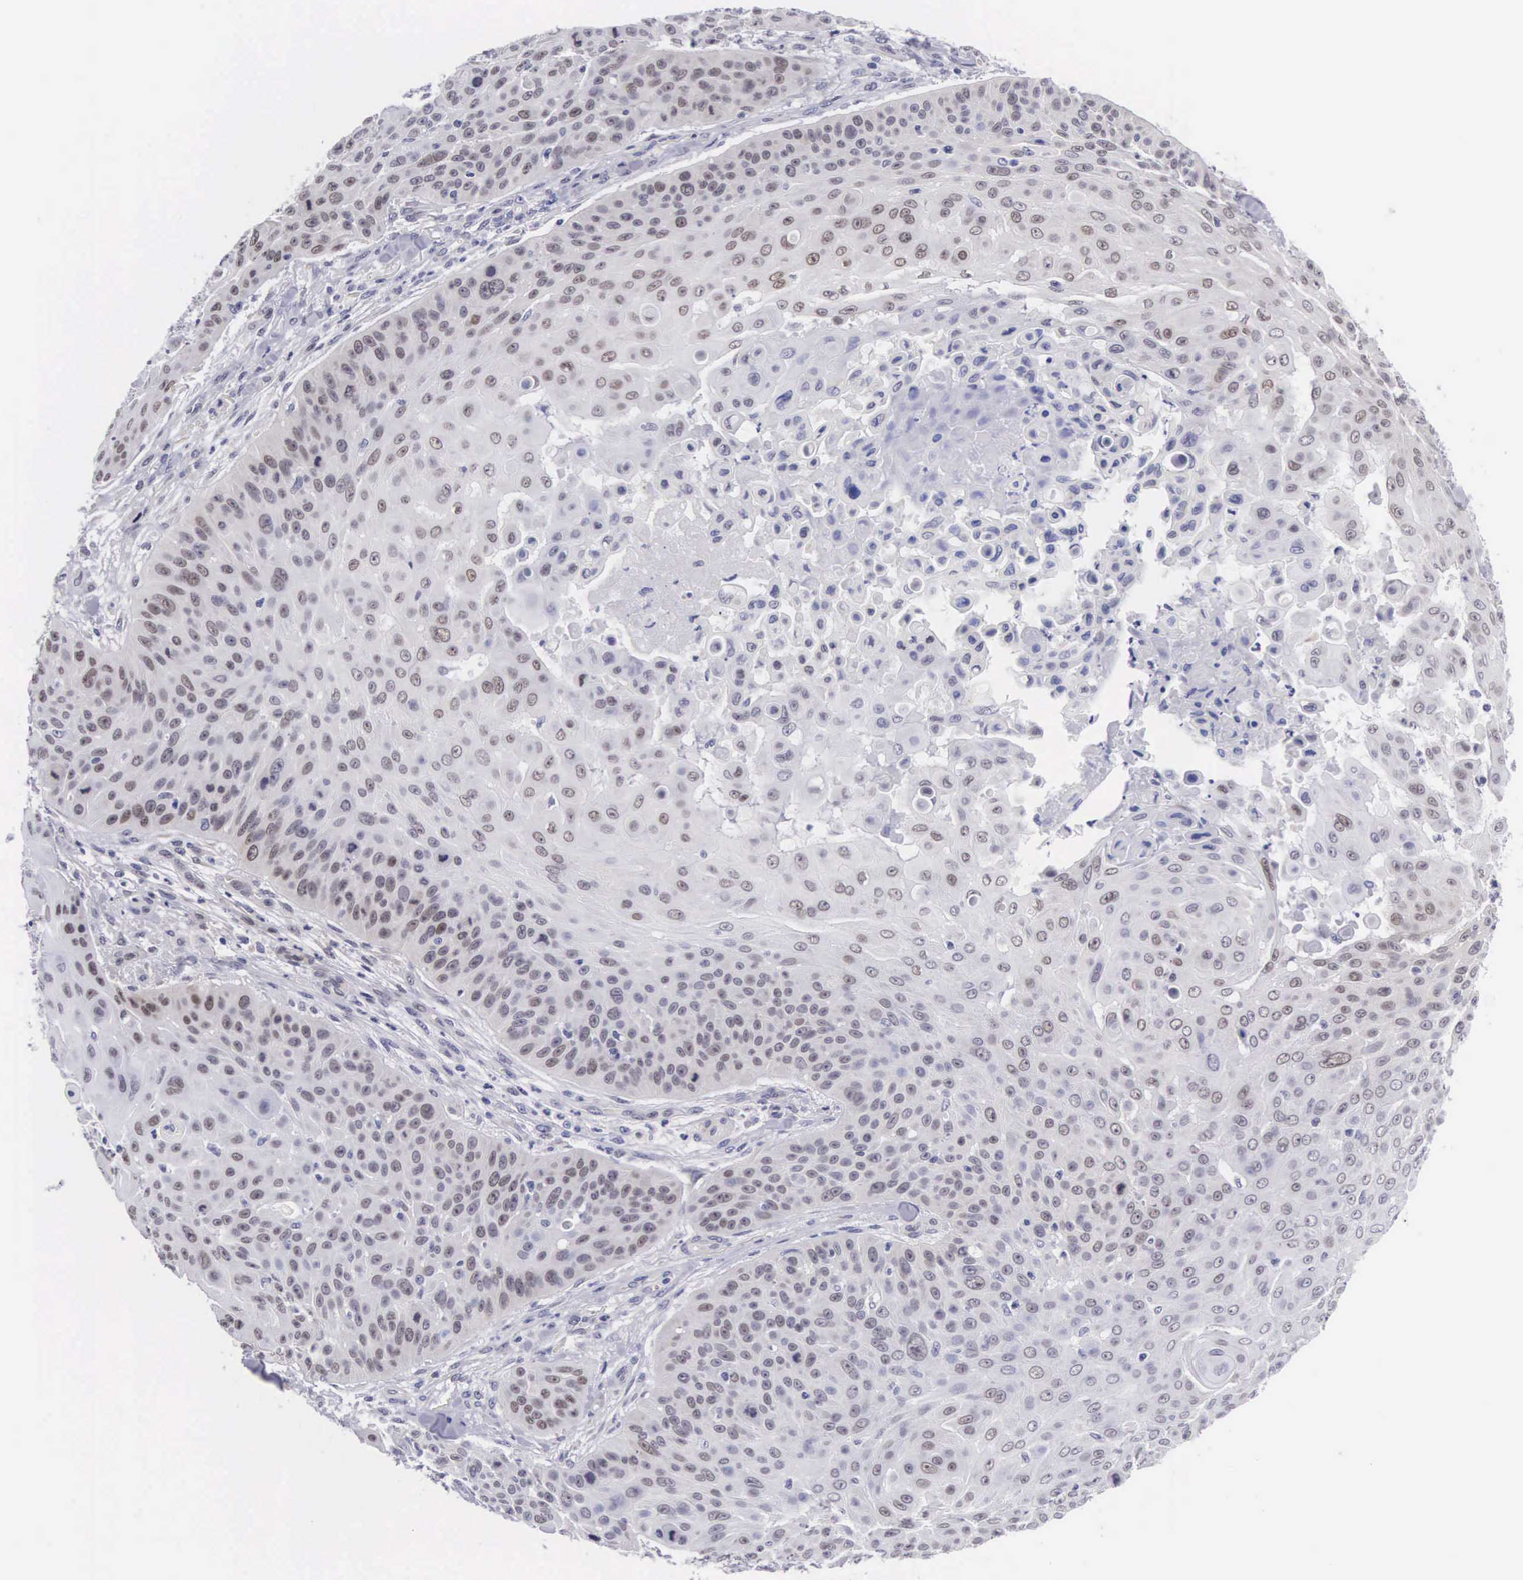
{"staining": {"intensity": "weak", "quantity": "<25%", "location": "cytoplasmic/membranous"}, "tissue": "skin cancer", "cell_type": "Tumor cells", "image_type": "cancer", "snomed": [{"axis": "morphology", "description": "Squamous cell carcinoma, NOS"}, {"axis": "topography", "description": "Skin"}], "caption": "There is no significant positivity in tumor cells of skin cancer (squamous cell carcinoma).", "gene": "SOX11", "patient": {"sex": "male", "age": 82}}